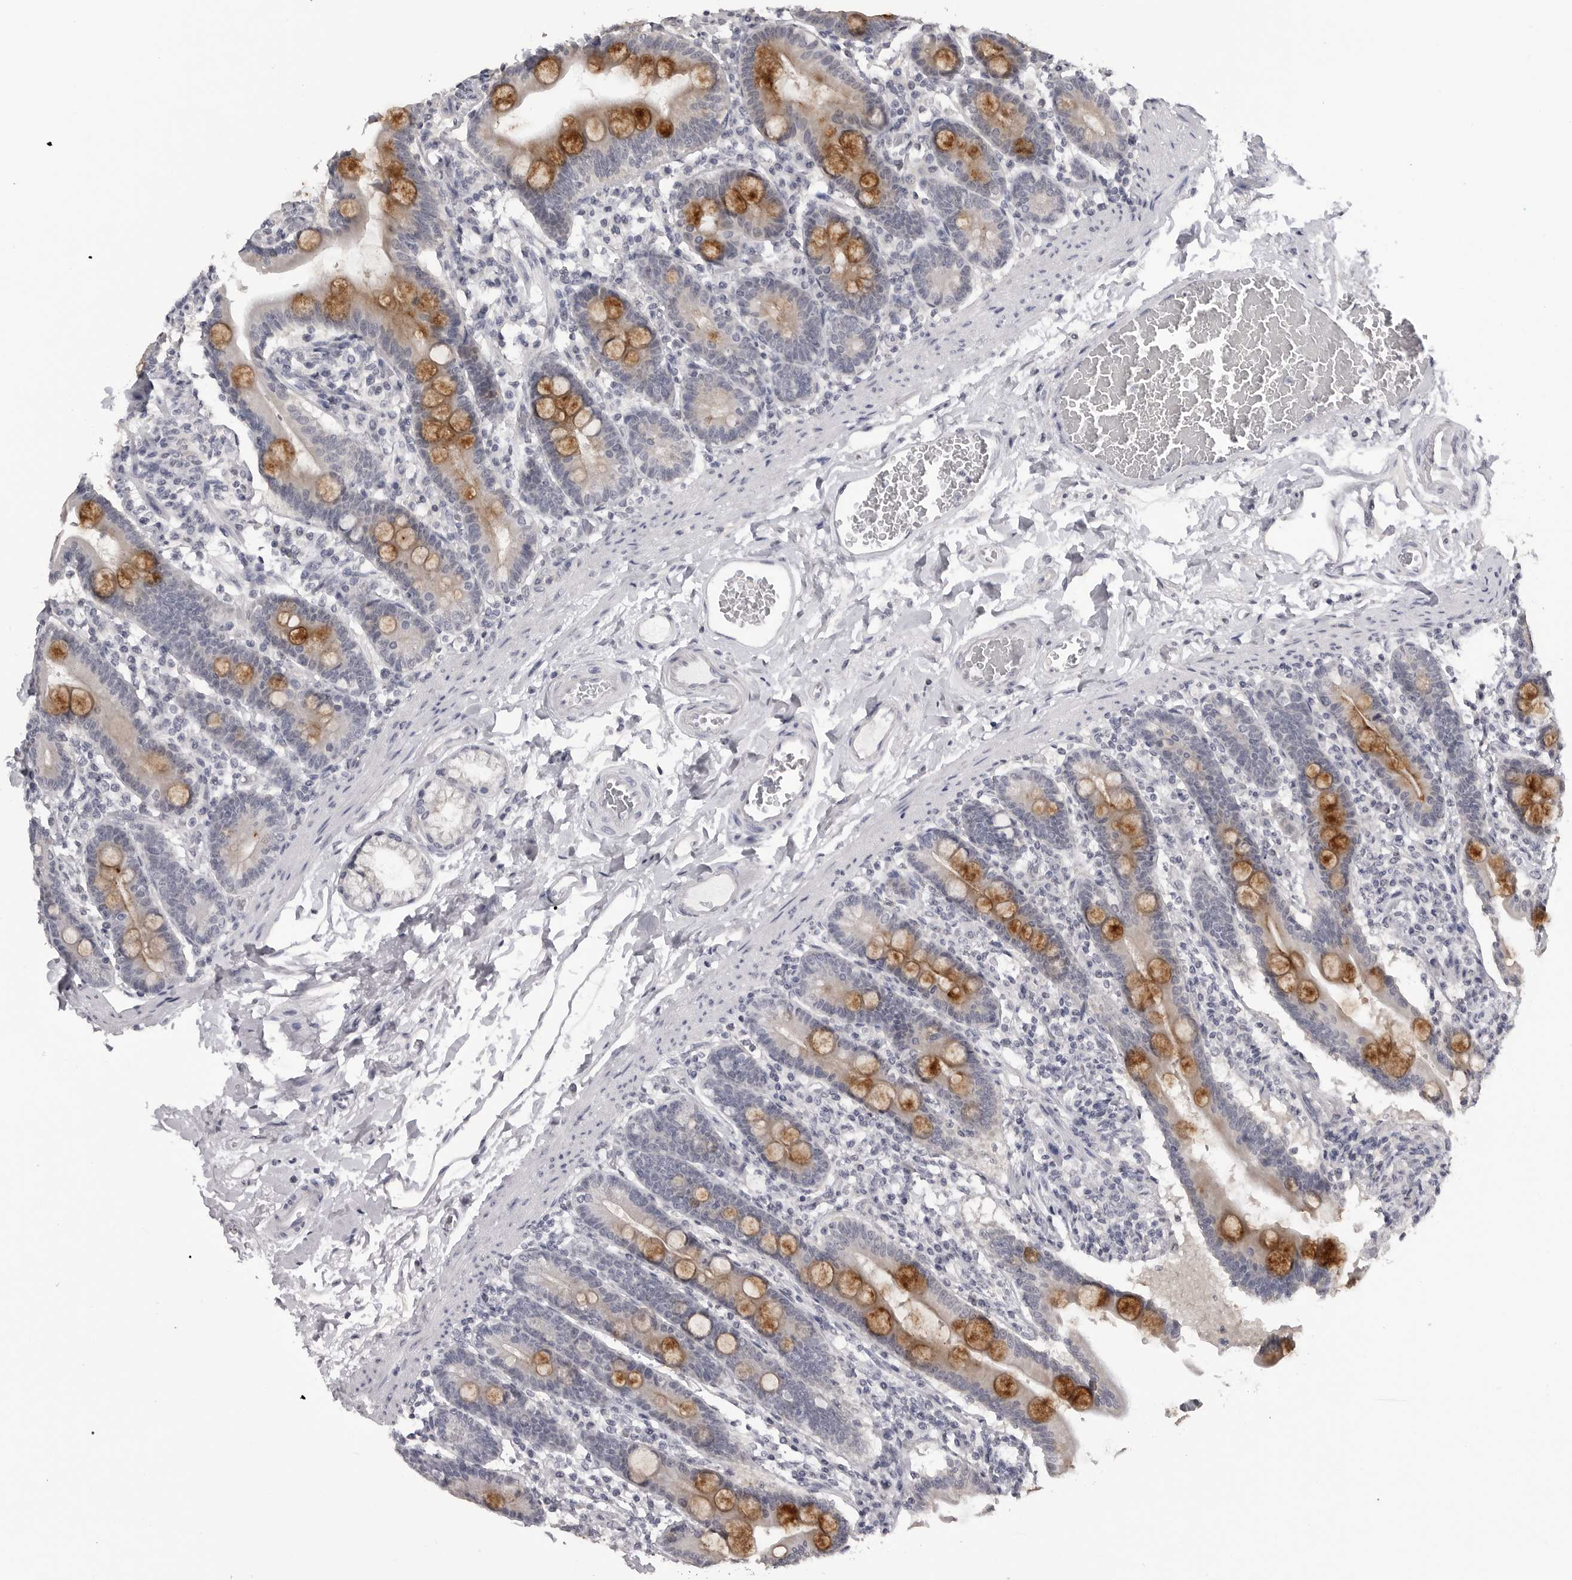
{"staining": {"intensity": "moderate", "quantity": "25%-75%", "location": "cytoplasmic/membranous"}, "tissue": "duodenum", "cell_type": "Glandular cells", "image_type": "normal", "snomed": [{"axis": "morphology", "description": "Normal tissue, NOS"}, {"axis": "topography", "description": "Duodenum"}], "caption": "A histopathology image showing moderate cytoplasmic/membranous positivity in about 25%-75% of glandular cells in benign duodenum, as visualized by brown immunohistochemical staining.", "gene": "GPN2", "patient": {"sex": "male", "age": 54}}